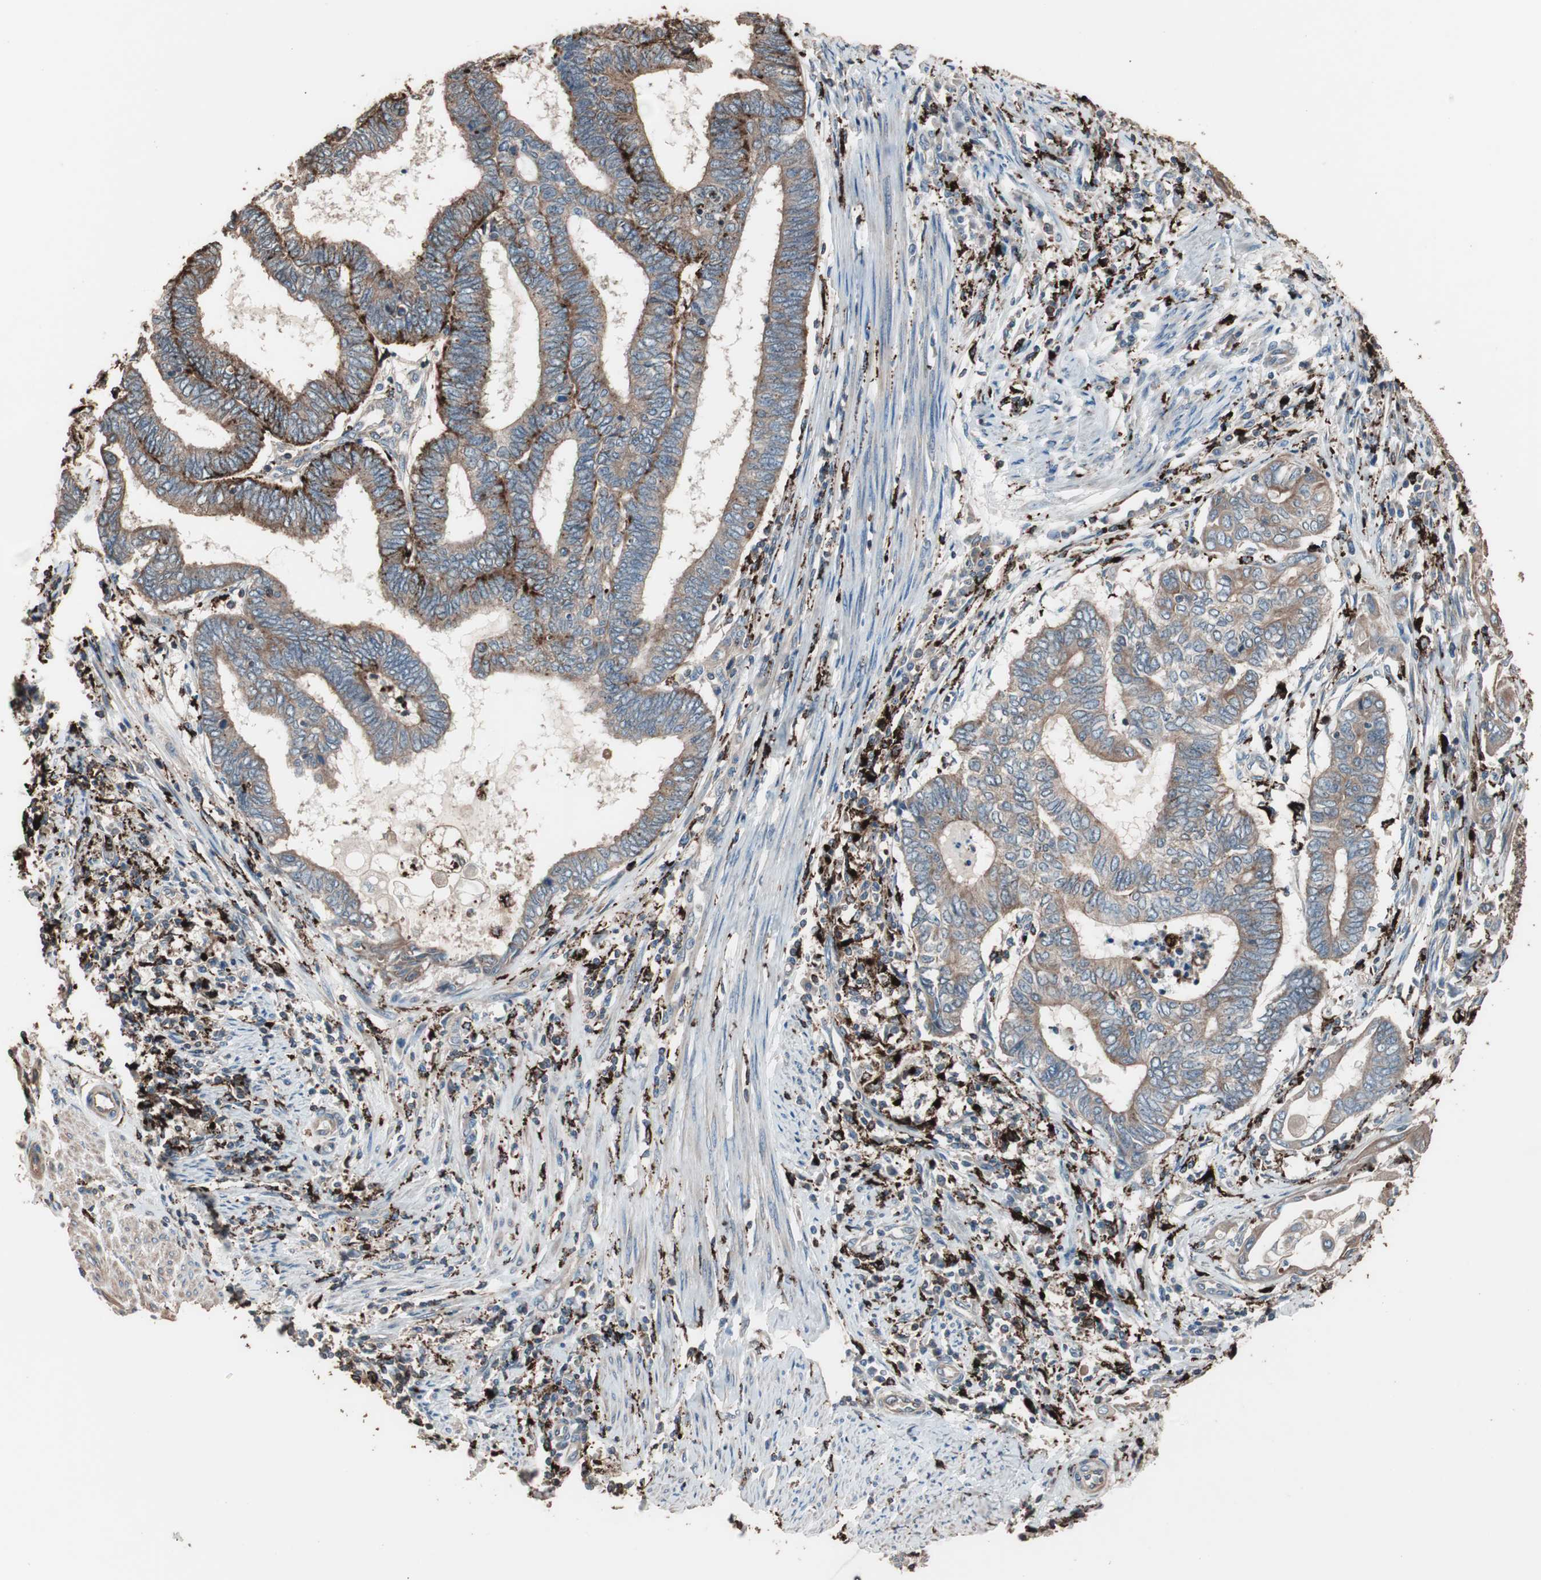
{"staining": {"intensity": "strong", "quantity": ">75%", "location": "cytoplasmic/membranous"}, "tissue": "endometrial cancer", "cell_type": "Tumor cells", "image_type": "cancer", "snomed": [{"axis": "morphology", "description": "Adenocarcinoma, NOS"}, {"axis": "topography", "description": "Uterus"}, {"axis": "topography", "description": "Endometrium"}], "caption": "Immunohistochemistry (DAB (3,3'-diaminobenzidine)) staining of human endometrial cancer reveals strong cytoplasmic/membranous protein staining in approximately >75% of tumor cells. (Stains: DAB (3,3'-diaminobenzidine) in brown, nuclei in blue, Microscopy: brightfield microscopy at high magnification).", "gene": "CCT3", "patient": {"sex": "female", "age": 70}}